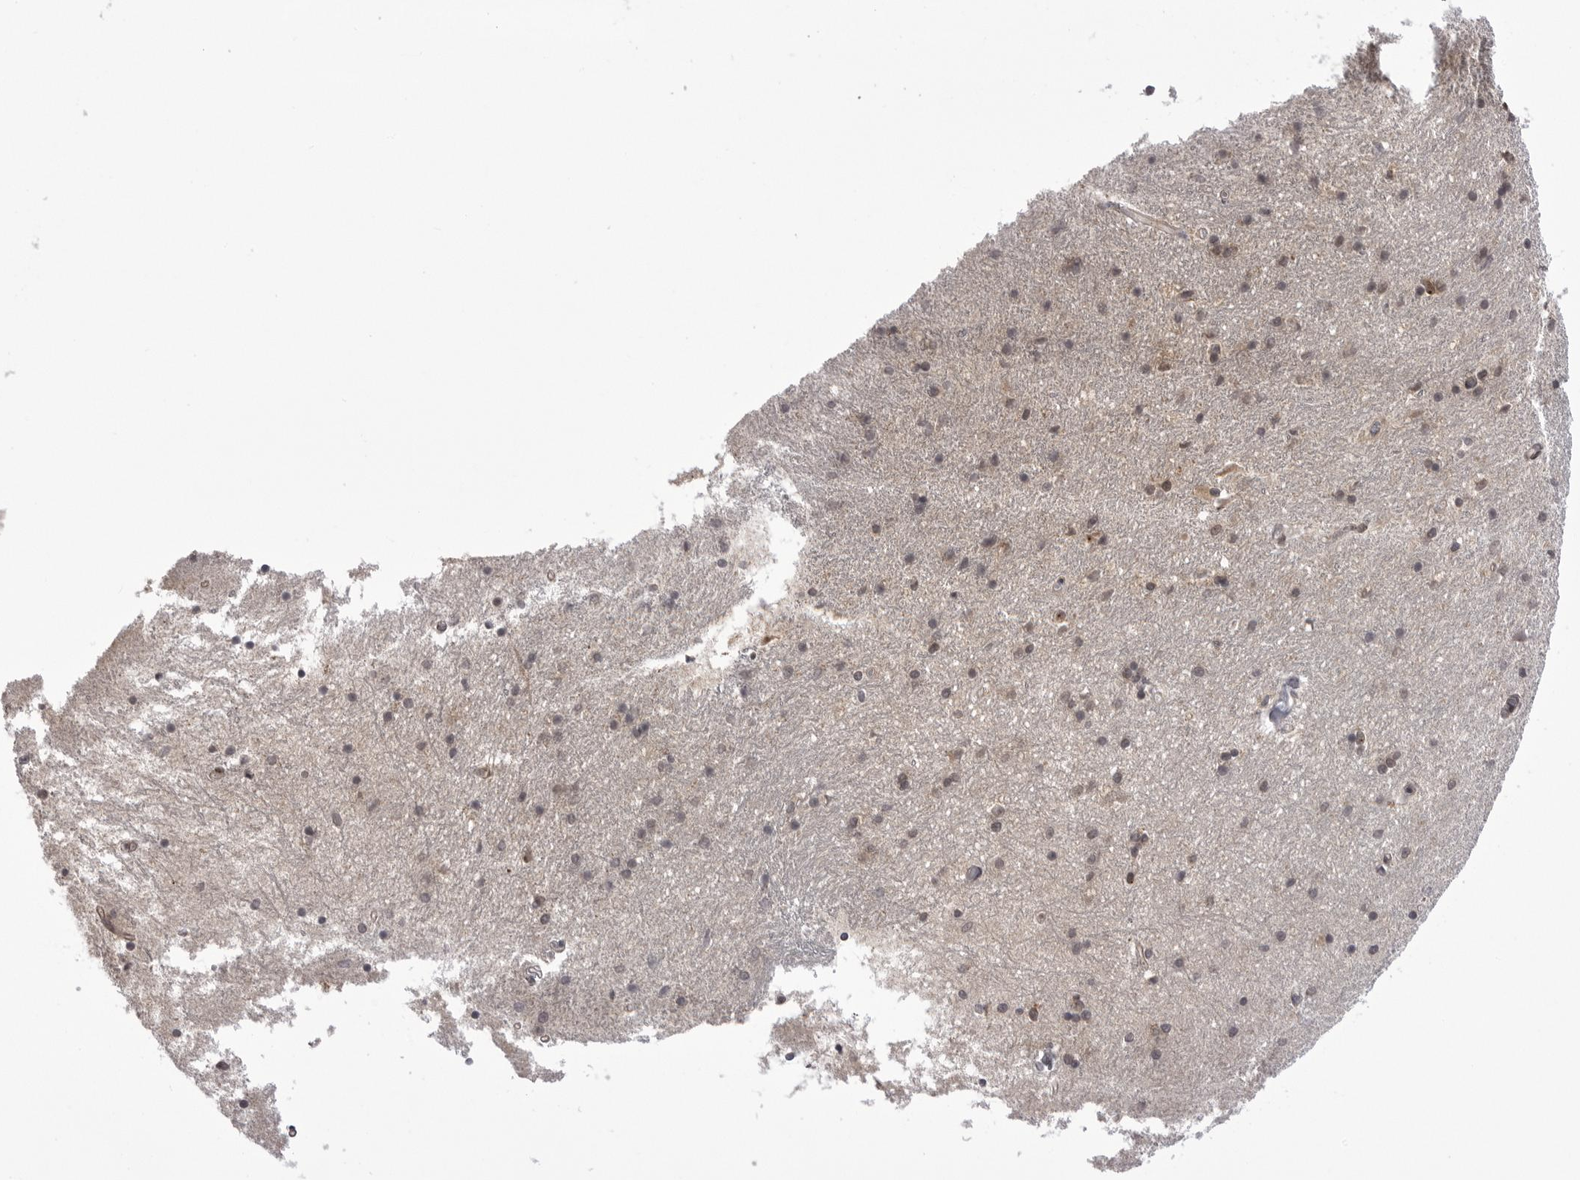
{"staining": {"intensity": "weak", "quantity": "<25%", "location": "cytoplasmic/membranous"}, "tissue": "hippocampus", "cell_type": "Glial cells", "image_type": "normal", "snomed": [{"axis": "morphology", "description": "Normal tissue, NOS"}, {"axis": "topography", "description": "Hippocampus"}], "caption": "Immunohistochemistry image of normal human hippocampus stained for a protein (brown), which demonstrates no expression in glial cells.", "gene": "PTK2B", "patient": {"sex": "male", "age": 45}}